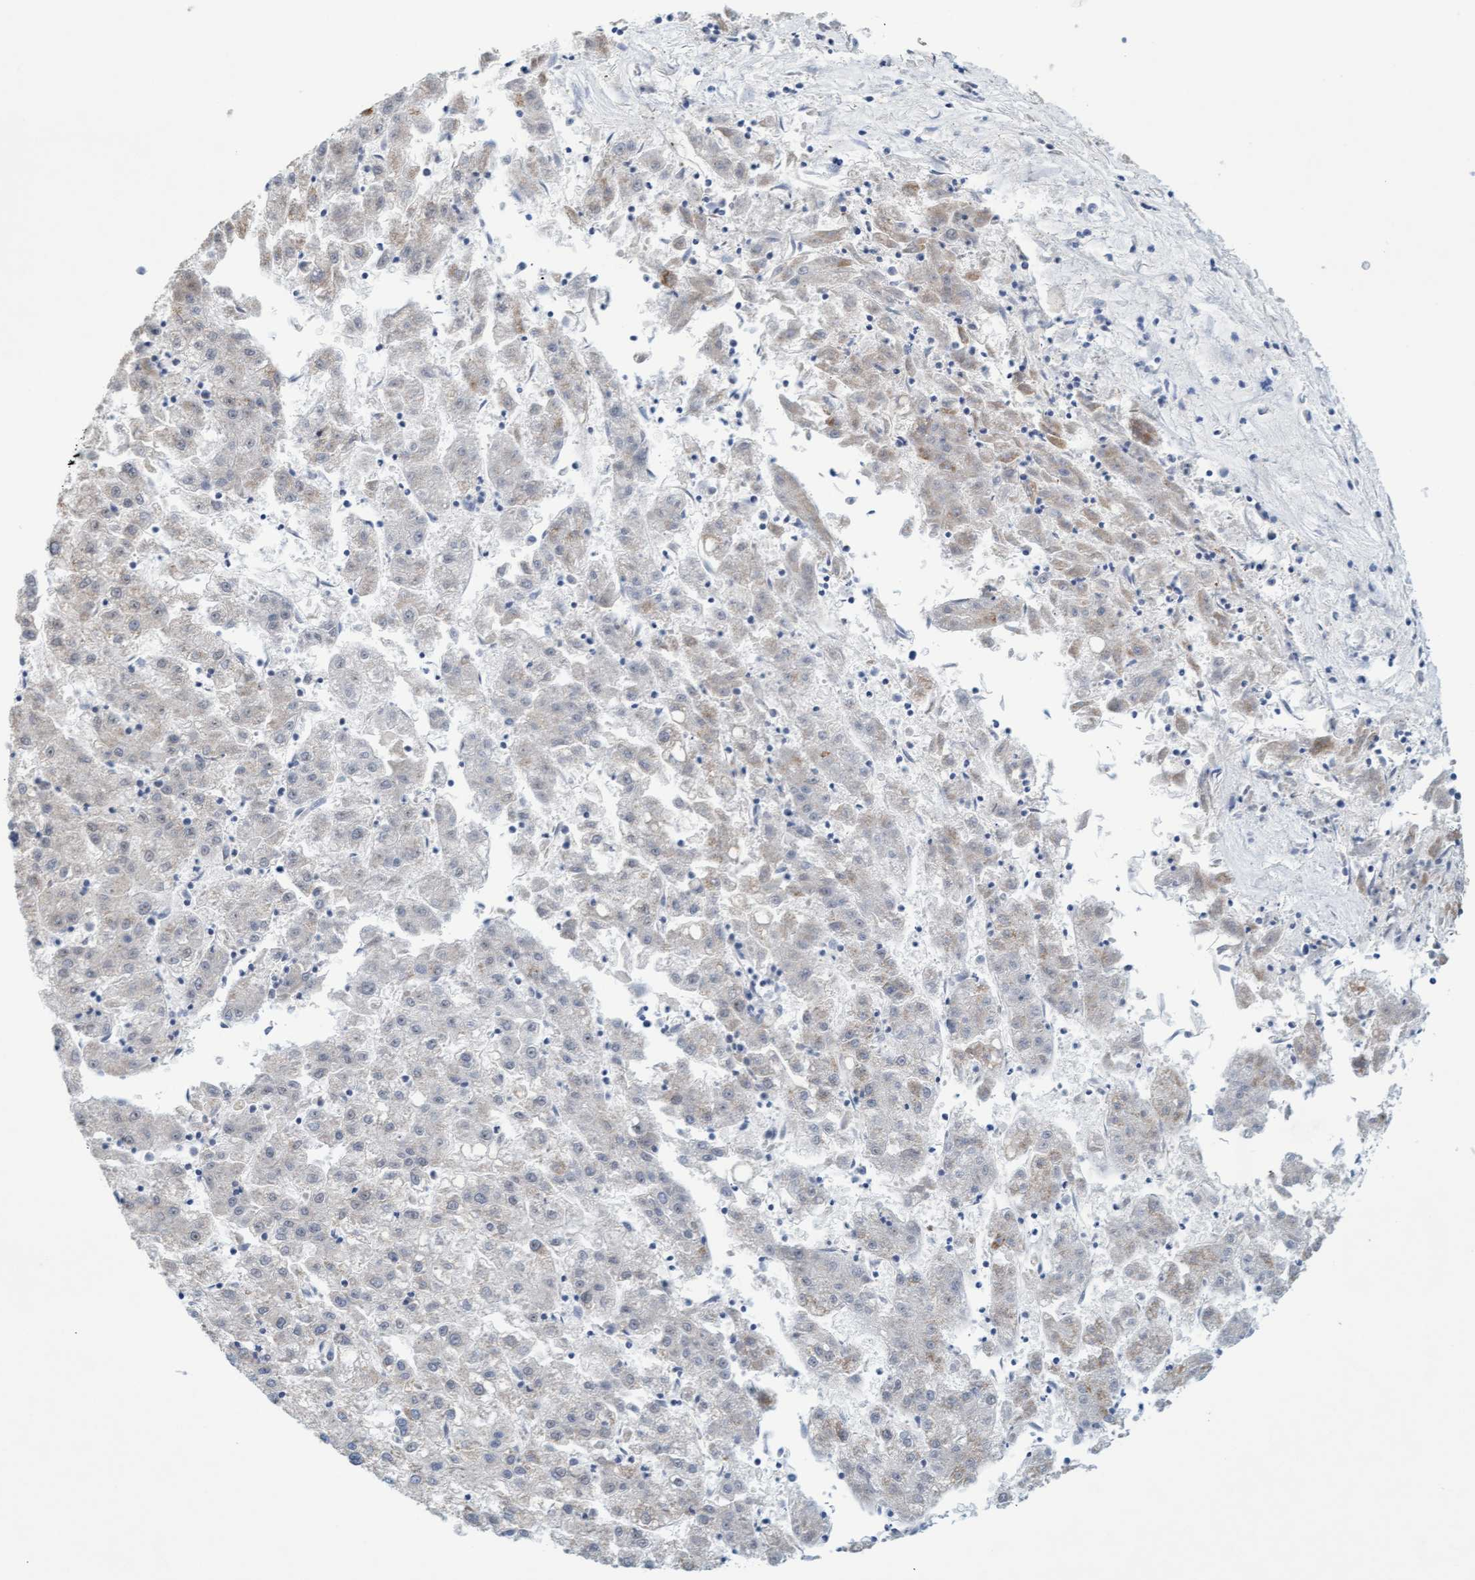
{"staining": {"intensity": "negative", "quantity": "none", "location": "none"}, "tissue": "liver cancer", "cell_type": "Tumor cells", "image_type": "cancer", "snomed": [{"axis": "morphology", "description": "Carcinoma, Hepatocellular, NOS"}, {"axis": "topography", "description": "Liver"}], "caption": "The histopathology image displays no significant positivity in tumor cells of liver hepatocellular carcinoma.", "gene": "SLC28A3", "patient": {"sex": "male", "age": 72}}